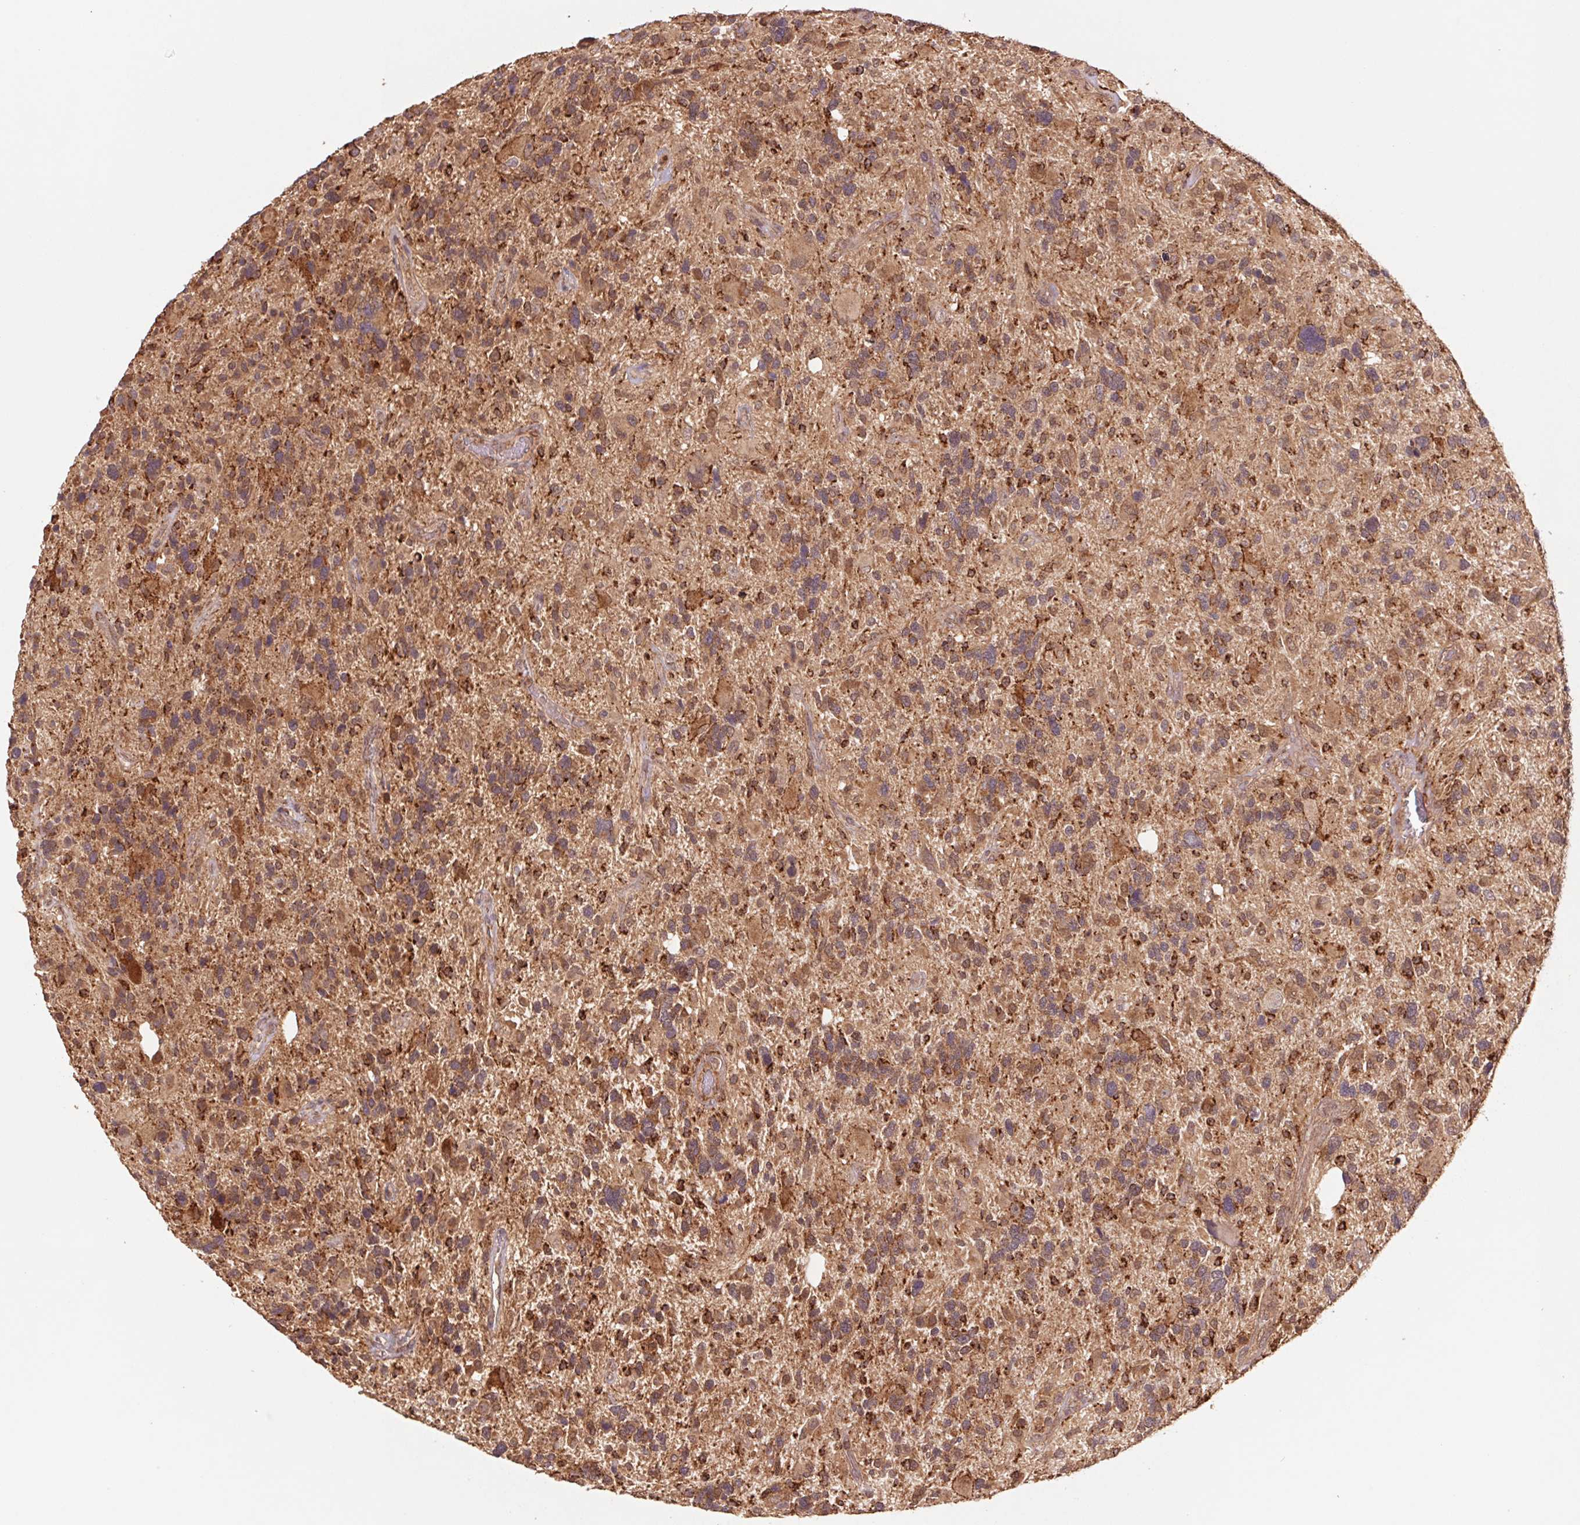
{"staining": {"intensity": "moderate", "quantity": "25%-75%", "location": "cytoplasmic/membranous"}, "tissue": "glioma", "cell_type": "Tumor cells", "image_type": "cancer", "snomed": [{"axis": "morphology", "description": "Glioma, malignant, High grade"}, {"axis": "topography", "description": "Brain"}], "caption": "Malignant high-grade glioma stained with a brown dye reveals moderate cytoplasmic/membranous positive expression in approximately 25%-75% of tumor cells.", "gene": "URM1", "patient": {"sex": "male", "age": 49}}